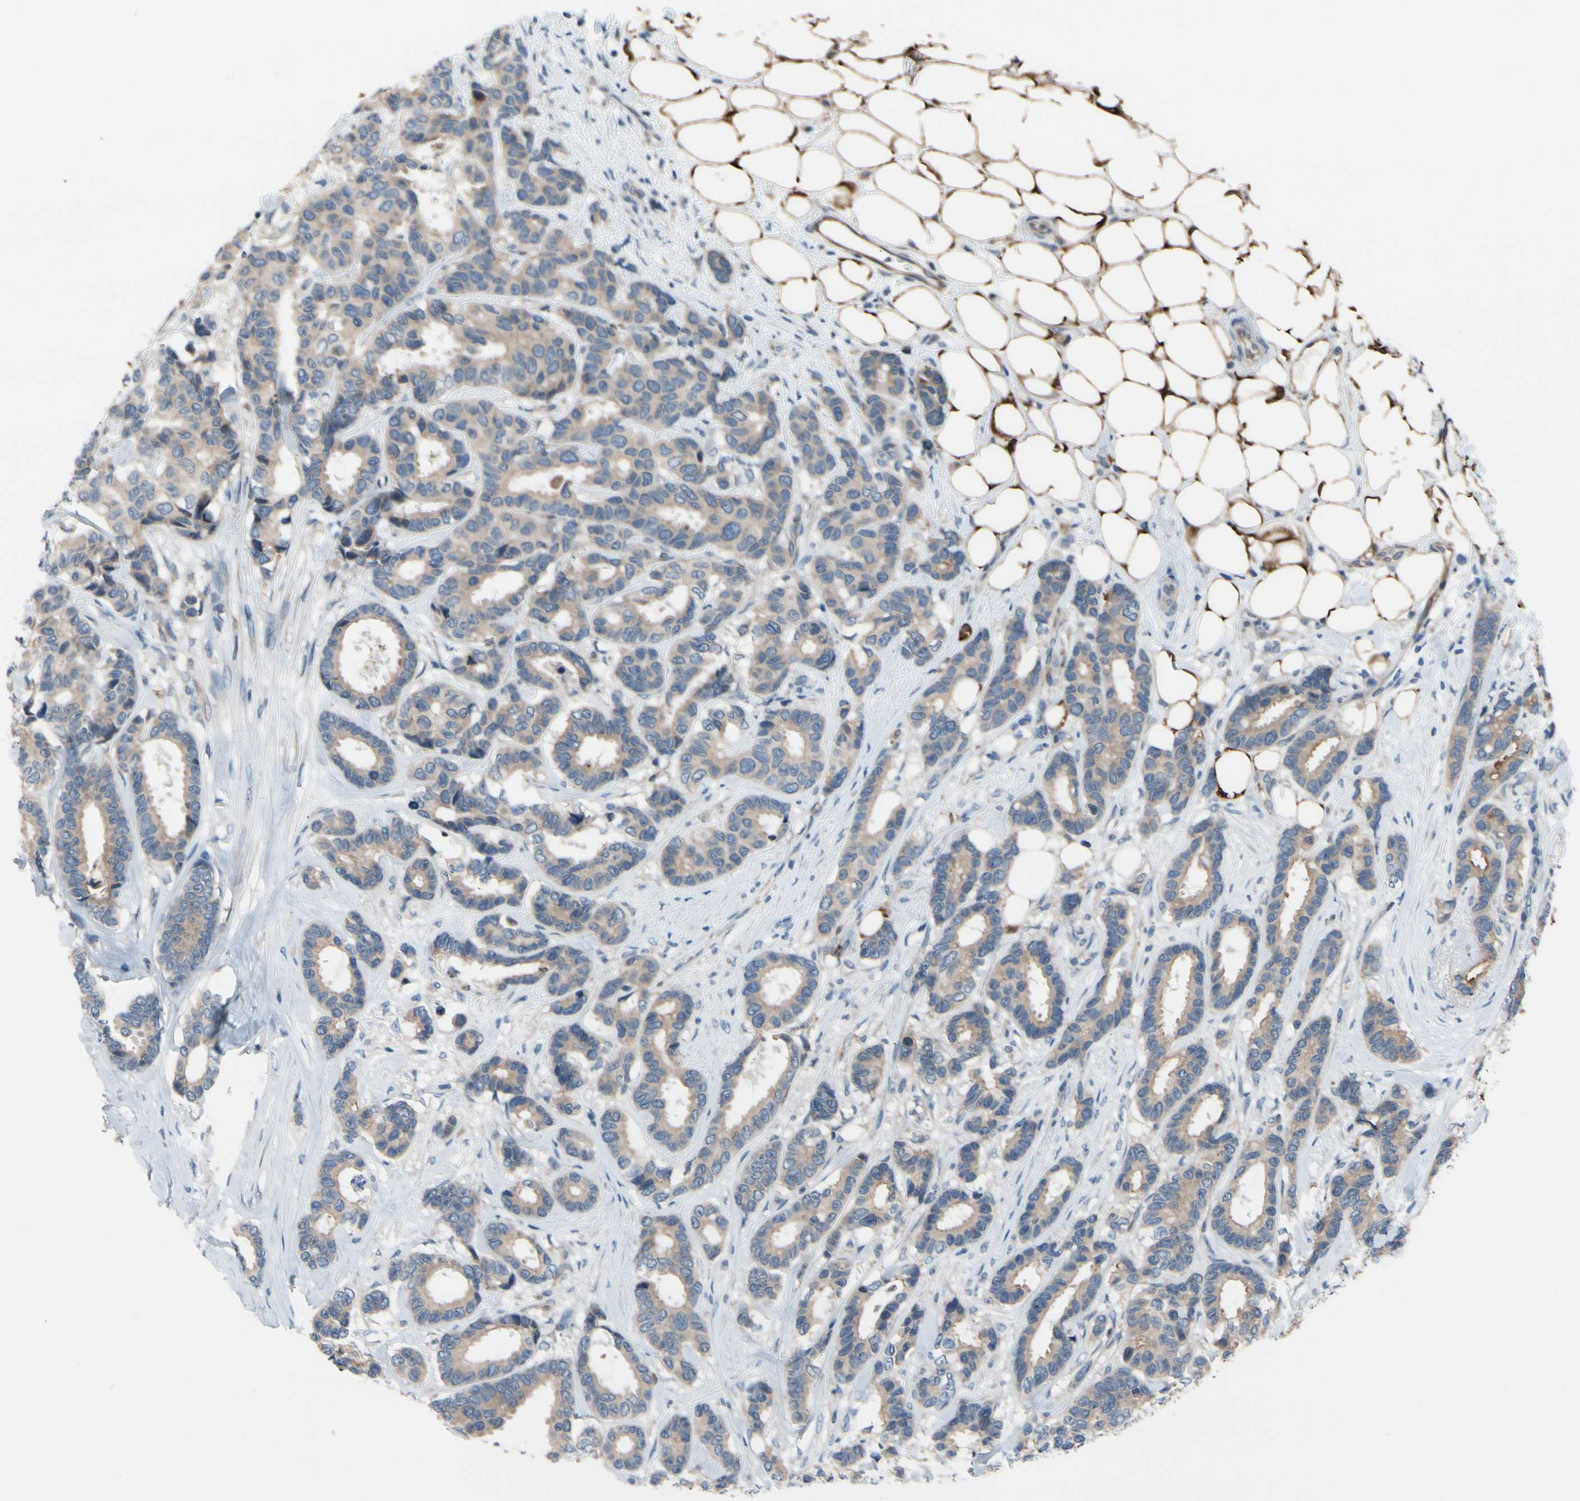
{"staining": {"intensity": "weak", "quantity": ">75%", "location": "cytoplasmic/membranous"}, "tissue": "breast cancer", "cell_type": "Tumor cells", "image_type": "cancer", "snomed": [{"axis": "morphology", "description": "Duct carcinoma"}, {"axis": "topography", "description": "Breast"}], "caption": "A high-resolution micrograph shows immunohistochemistry (IHC) staining of breast intraductal carcinoma, which demonstrates weak cytoplasmic/membranous staining in approximately >75% of tumor cells. Nuclei are stained in blue.", "gene": "PRXL2A", "patient": {"sex": "female", "age": 87}}